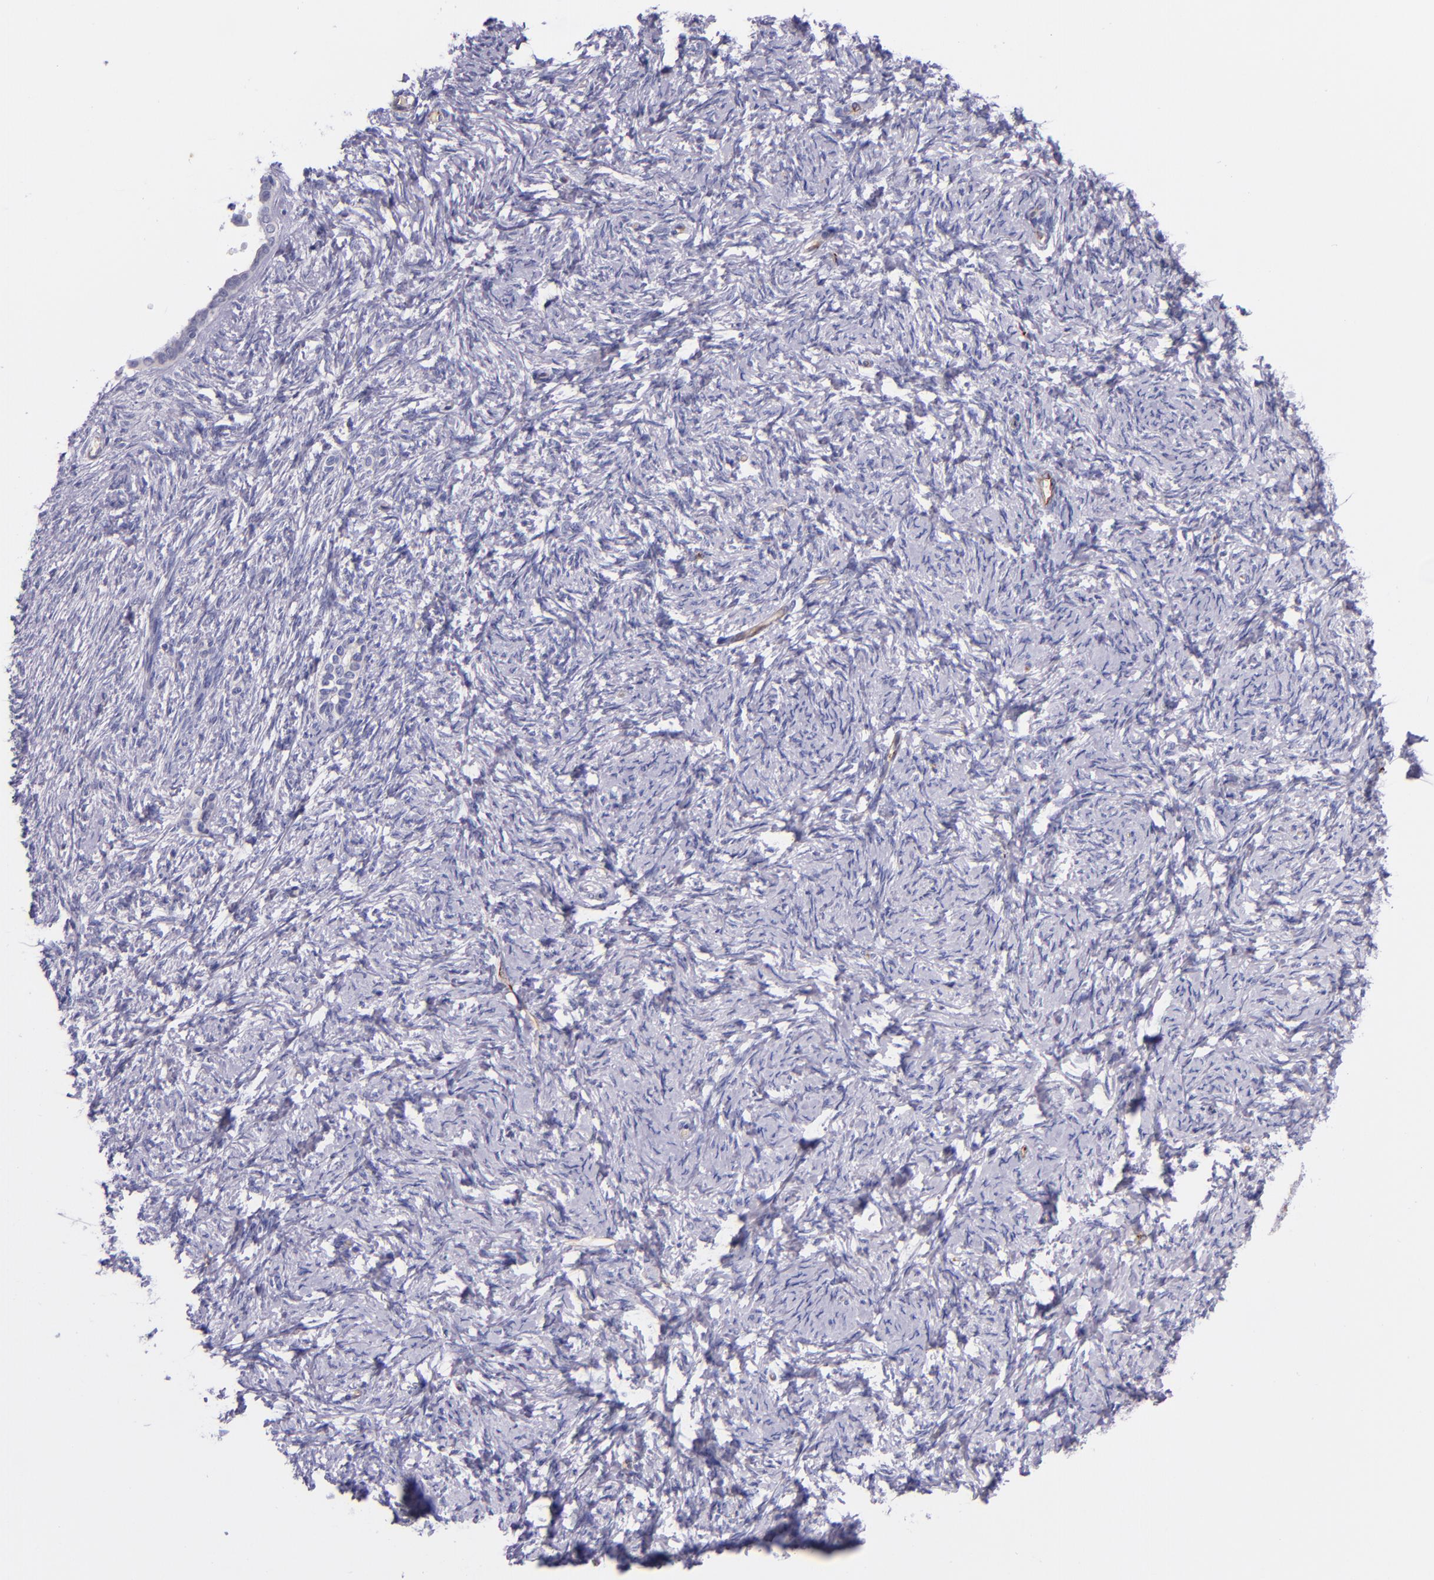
{"staining": {"intensity": "negative", "quantity": "none", "location": "none"}, "tissue": "ovarian cancer", "cell_type": "Tumor cells", "image_type": "cancer", "snomed": [{"axis": "morphology", "description": "Normal tissue, NOS"}, {"axis": "morphology", "description": "Cystadenocarcinoma, serous, NOS"}, {"axis": "topography", "description": "Ovary"}], "caption": "The micrograph reveals no staining of tumor cells in ovarian serous cystadenocarcinoma. (Brightfield microscopy of DAB immunohistochemistry (IHC) at high magnification).", "gene": "NOS3", "patient": {"sex": "female", "age": 62}}